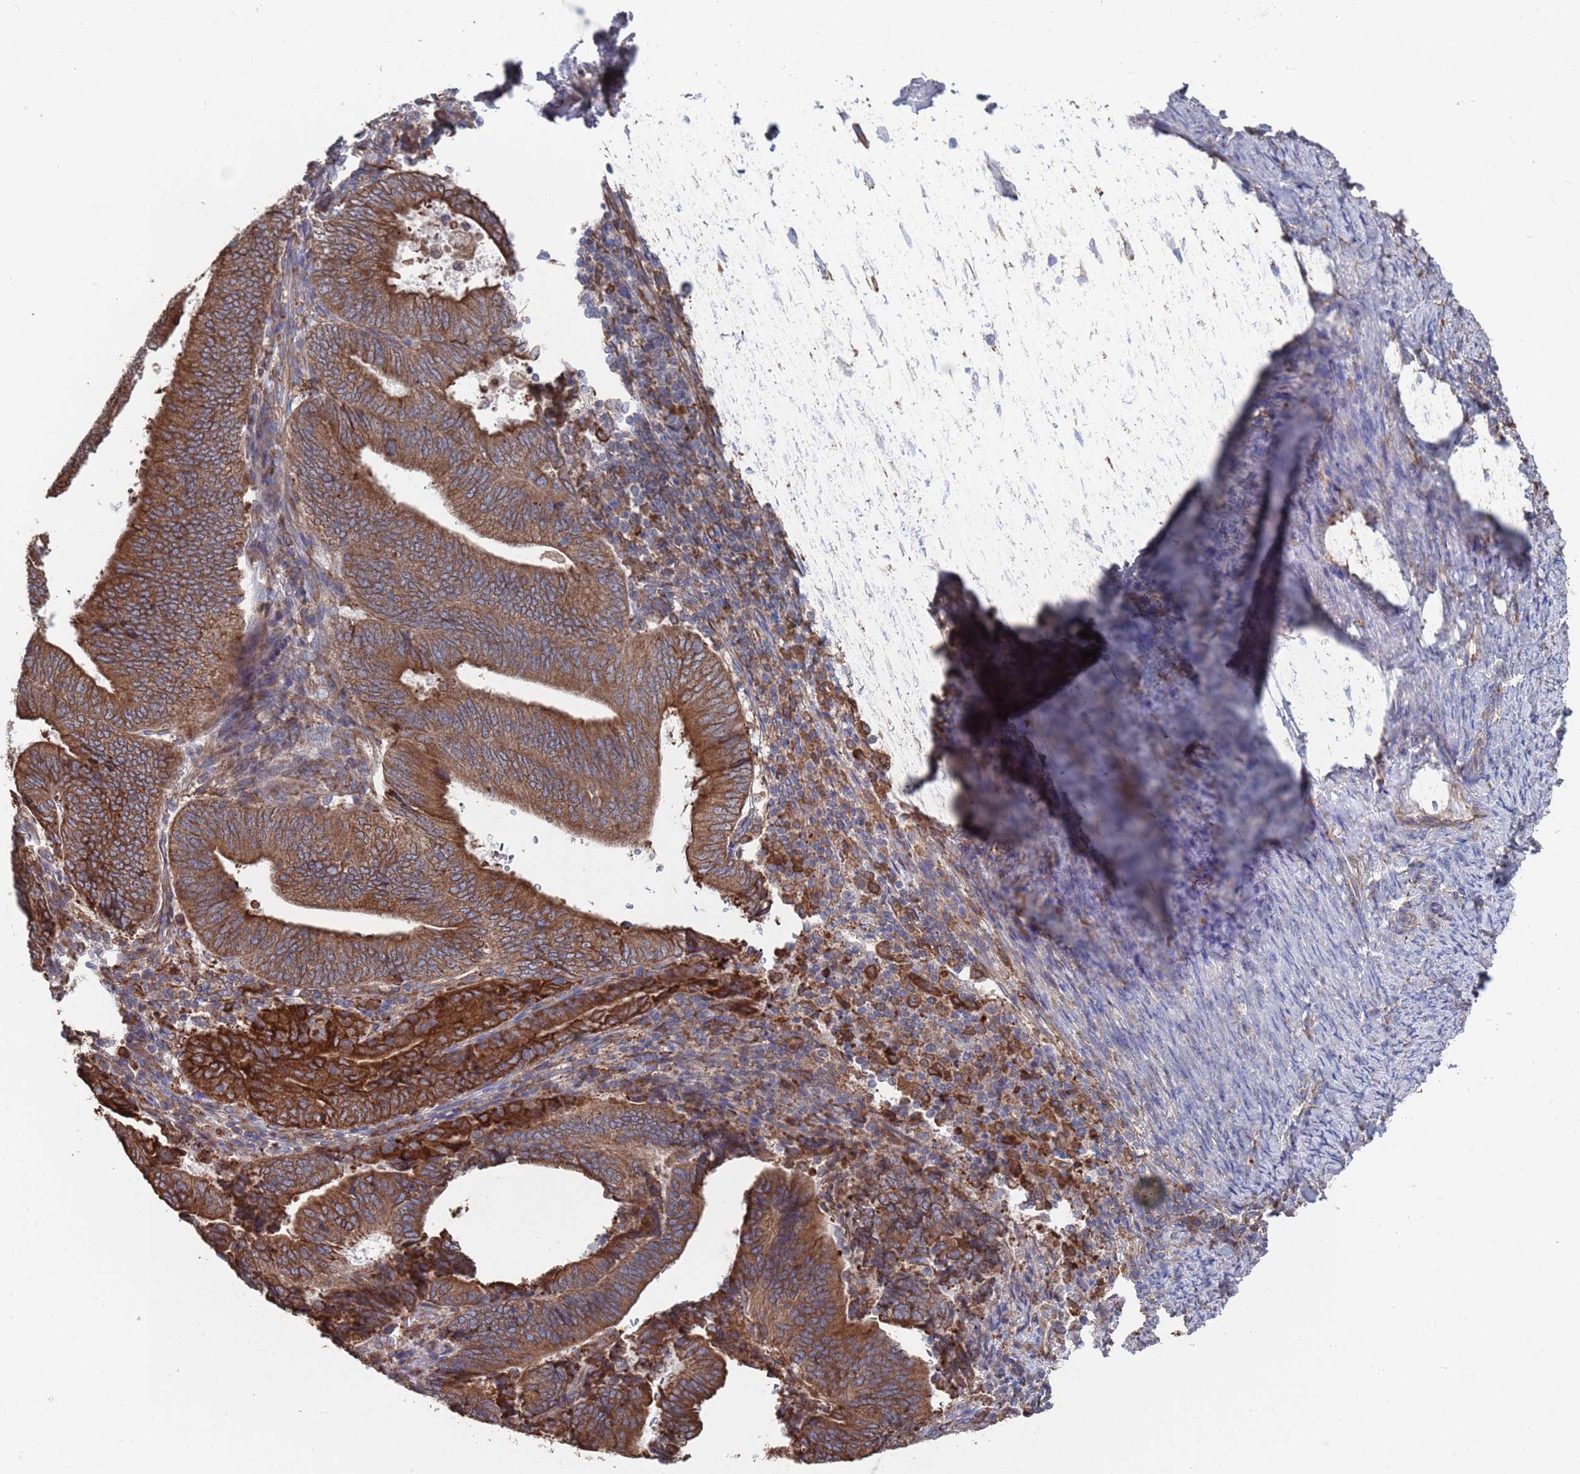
{"staining": {"intensity": "strong", "quantity": ">75%", "location": "cytoplasmic/membranous"}, "tissue": "endometrial cancer", "cell_type": "Tumor cells", "image_type": "cancer", "snomed": [{"axis": "morphology", "description": "Adenocarcinoma, NOS"}, {"axis": "topography", "description": "Endometrium"}], "caption": "Protein expression analysis of human adenocarcinoma (endometrial) reveals strong cytoplasmic/membranous expression in approximately >75% of tumor cells.", "gene": "GID8", "patient": {"sex": "female", "age": 70}}